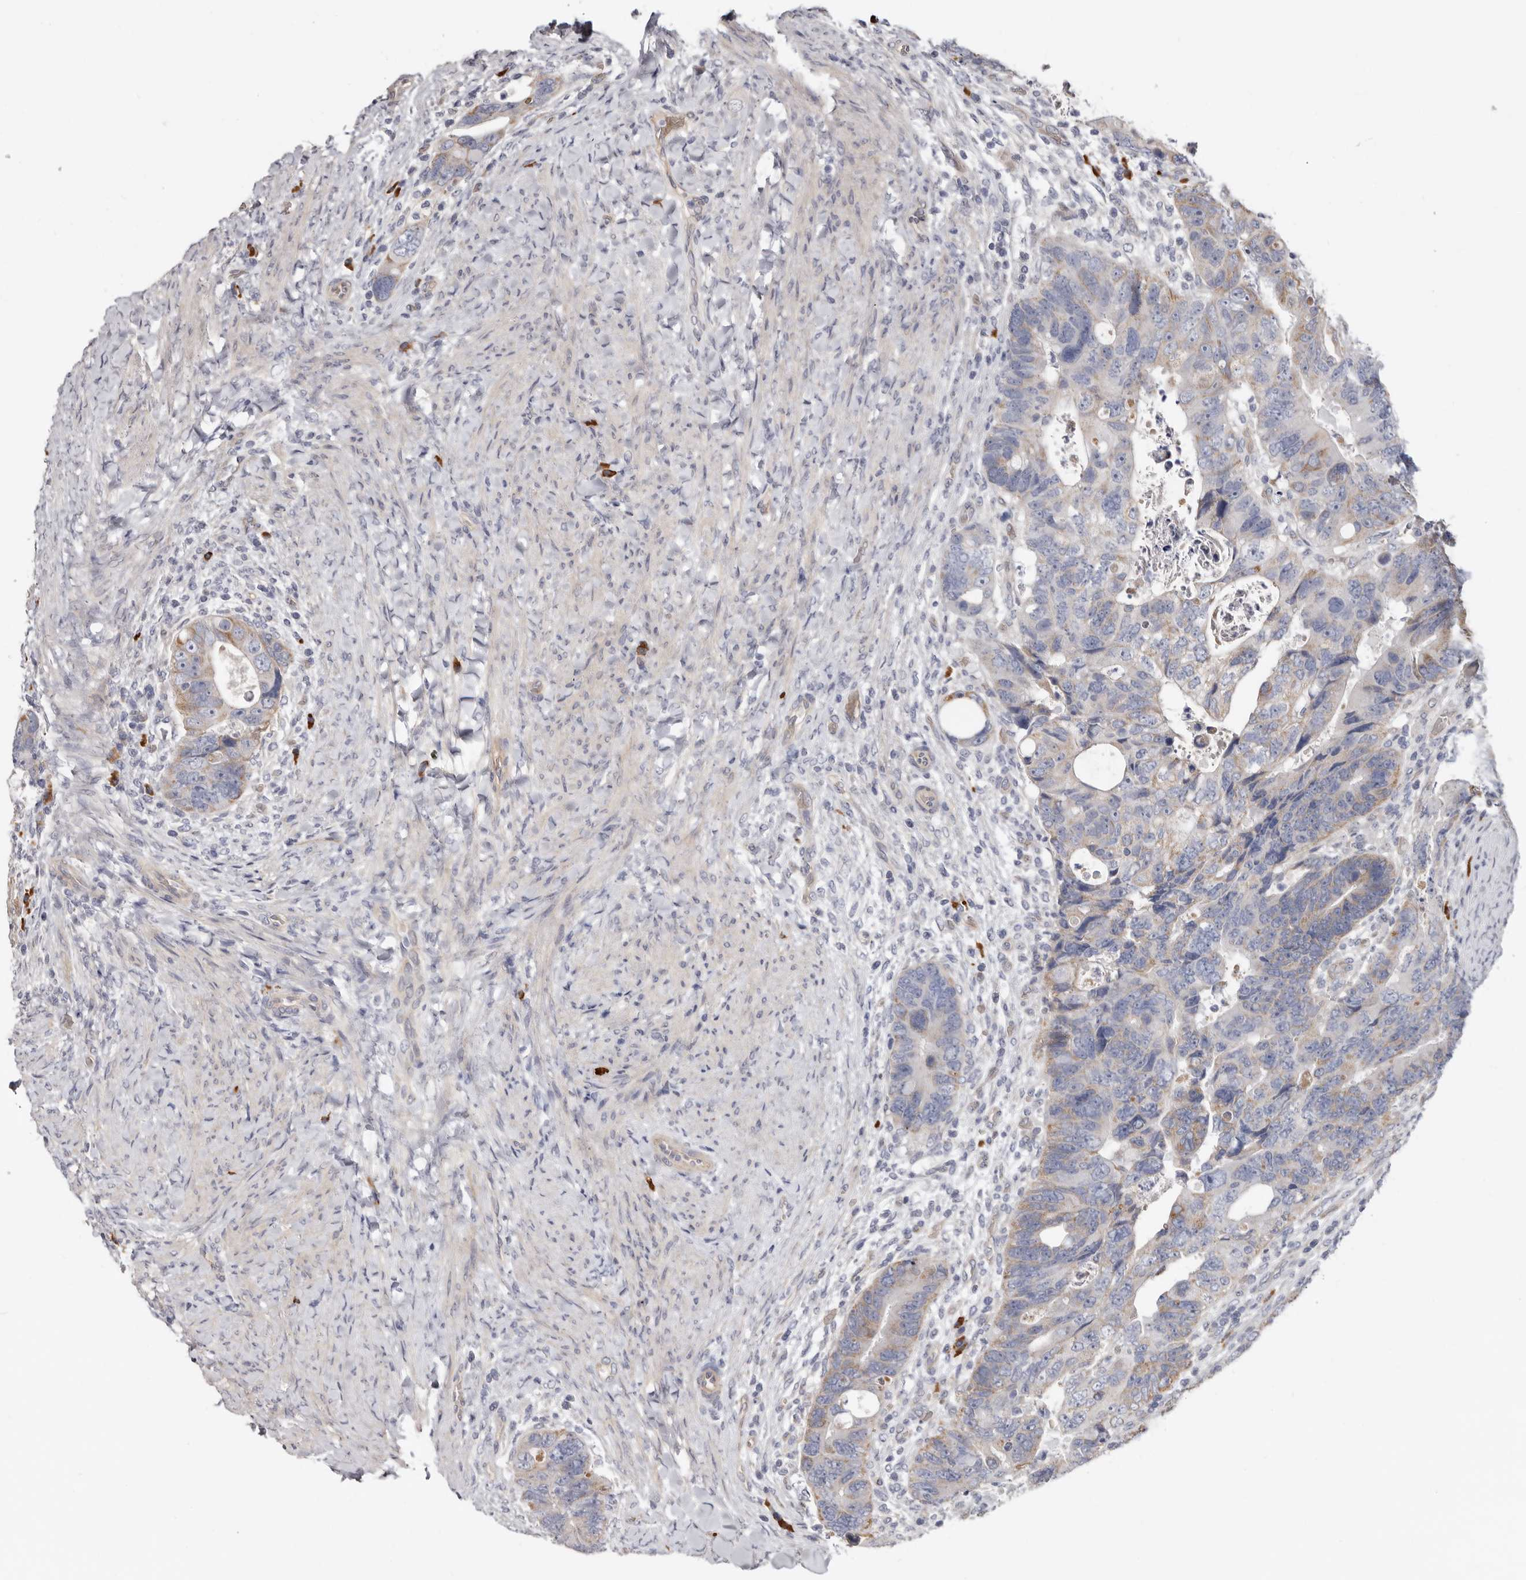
{"staining": {"intensity": "weak", "quantity": "25%-75%", "location": "cytoplasmic/membranous"}, "tissue": "colorectal cancer", "cell_type": "Tumor cells", "image_type": "cancer", "snomed": [{"axis": "morphology", "description": "Adenocarcinoma, NOS"}, {"axis": "topography", "description": "Rectum"}], "caption": "Human adenocarcinoma (colorectal) stained for a protein (brown) displays weak cytoplasmic/membranous positive staining in about 25%-75% of tumor cells.", "gene": "SPTA1", "patient": {"sex": "male", "age": 59}}